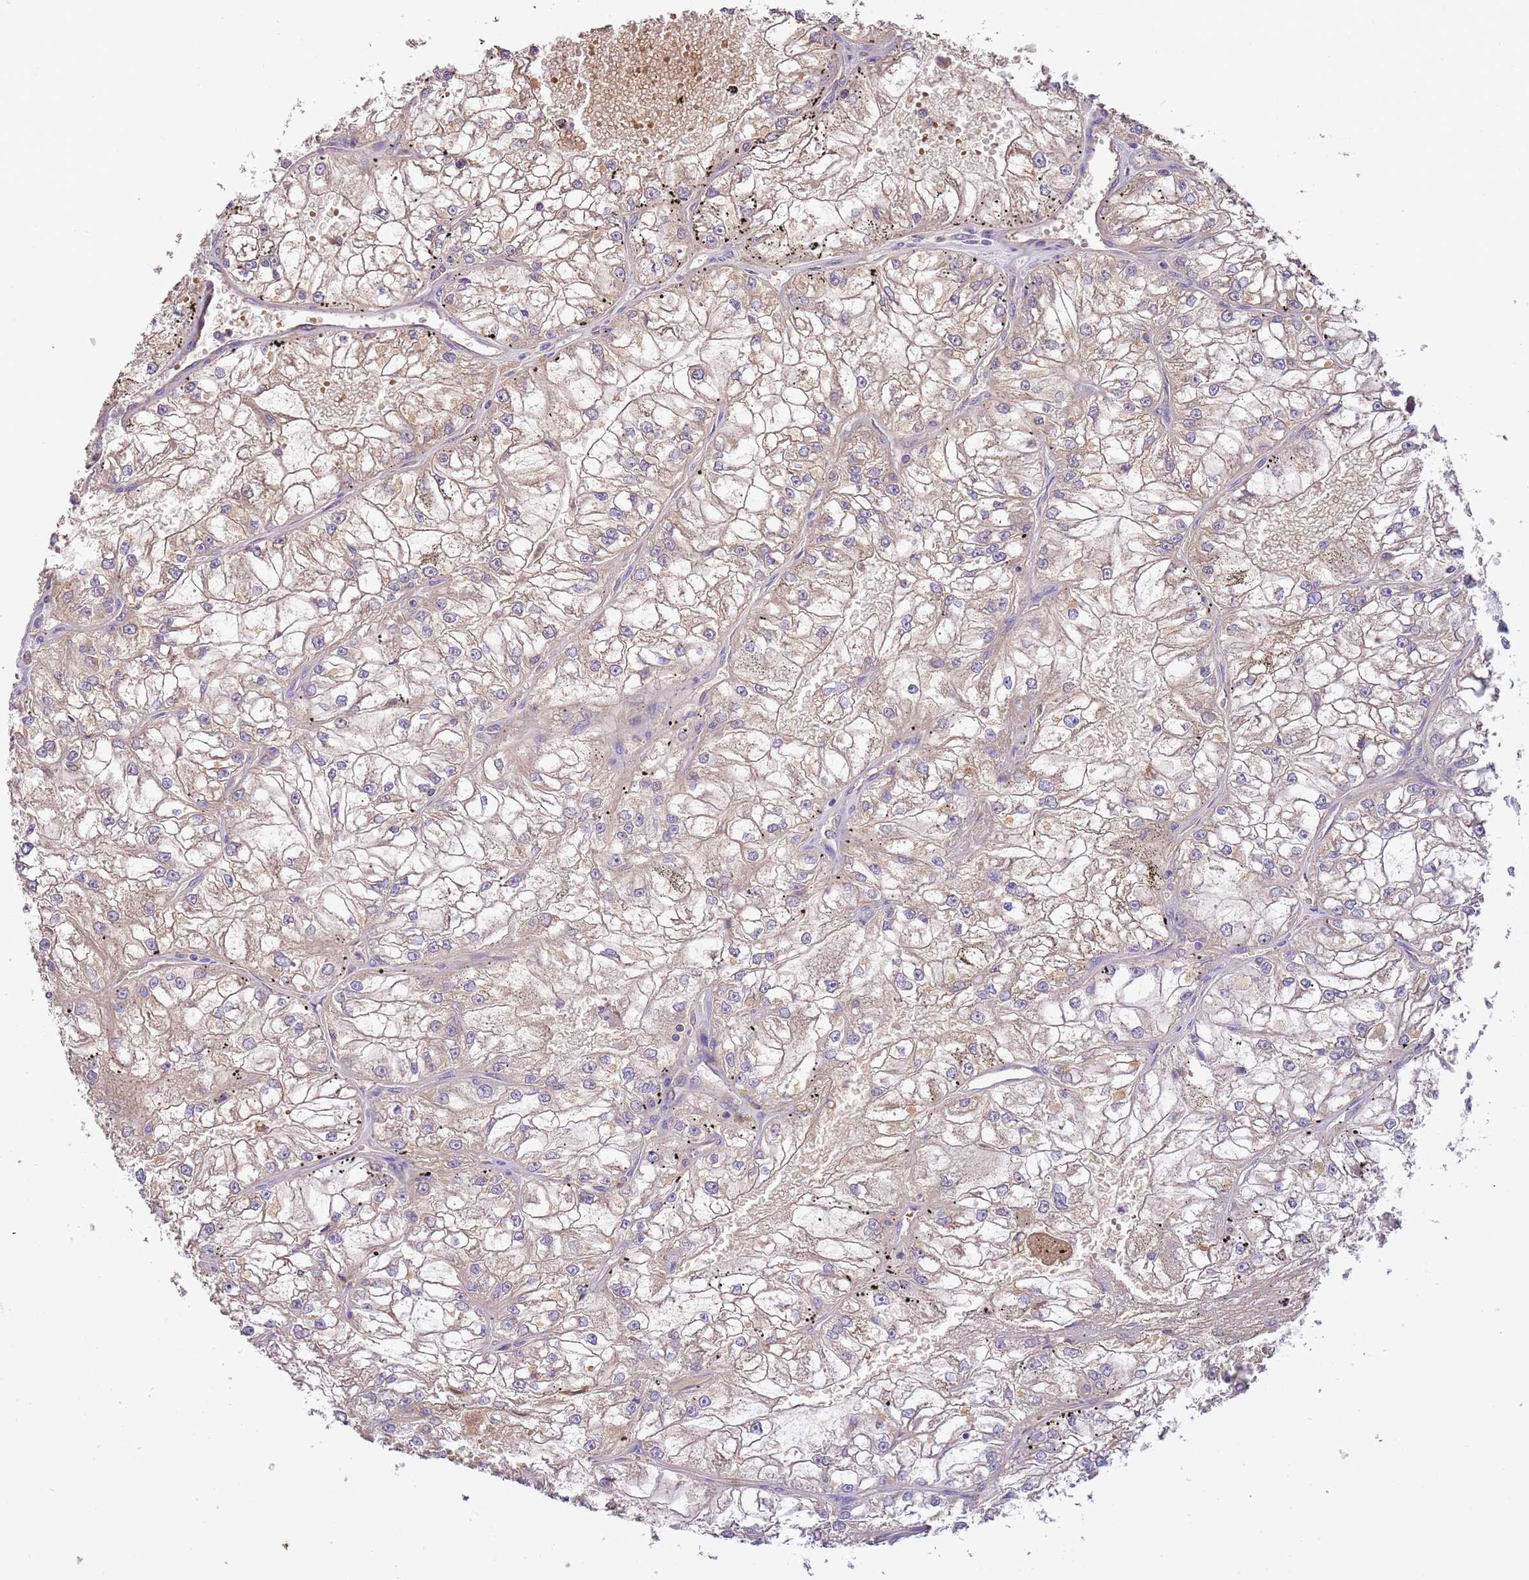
{"staining": {"intensity": "negative", "quantity": "none", "location": "none"}, "tissue": "renal cancer", "cell_type": "Tumor cells", "image_type": "cancer", "snomed": [{"axis": "morphology", "description": "Adenocarcinoma, NOS"}, {"axis": "topography", "description": "Kidney"}], "caption": "This is a micrograph of immunohistochemistry (IHC) staining of renal cancer (adenocarcinoma), which shows no positivity in tumor cells. Nuclei are stained in blue.", "gene": "TRMO", "patient": {"sex": "female", "age": 72}}